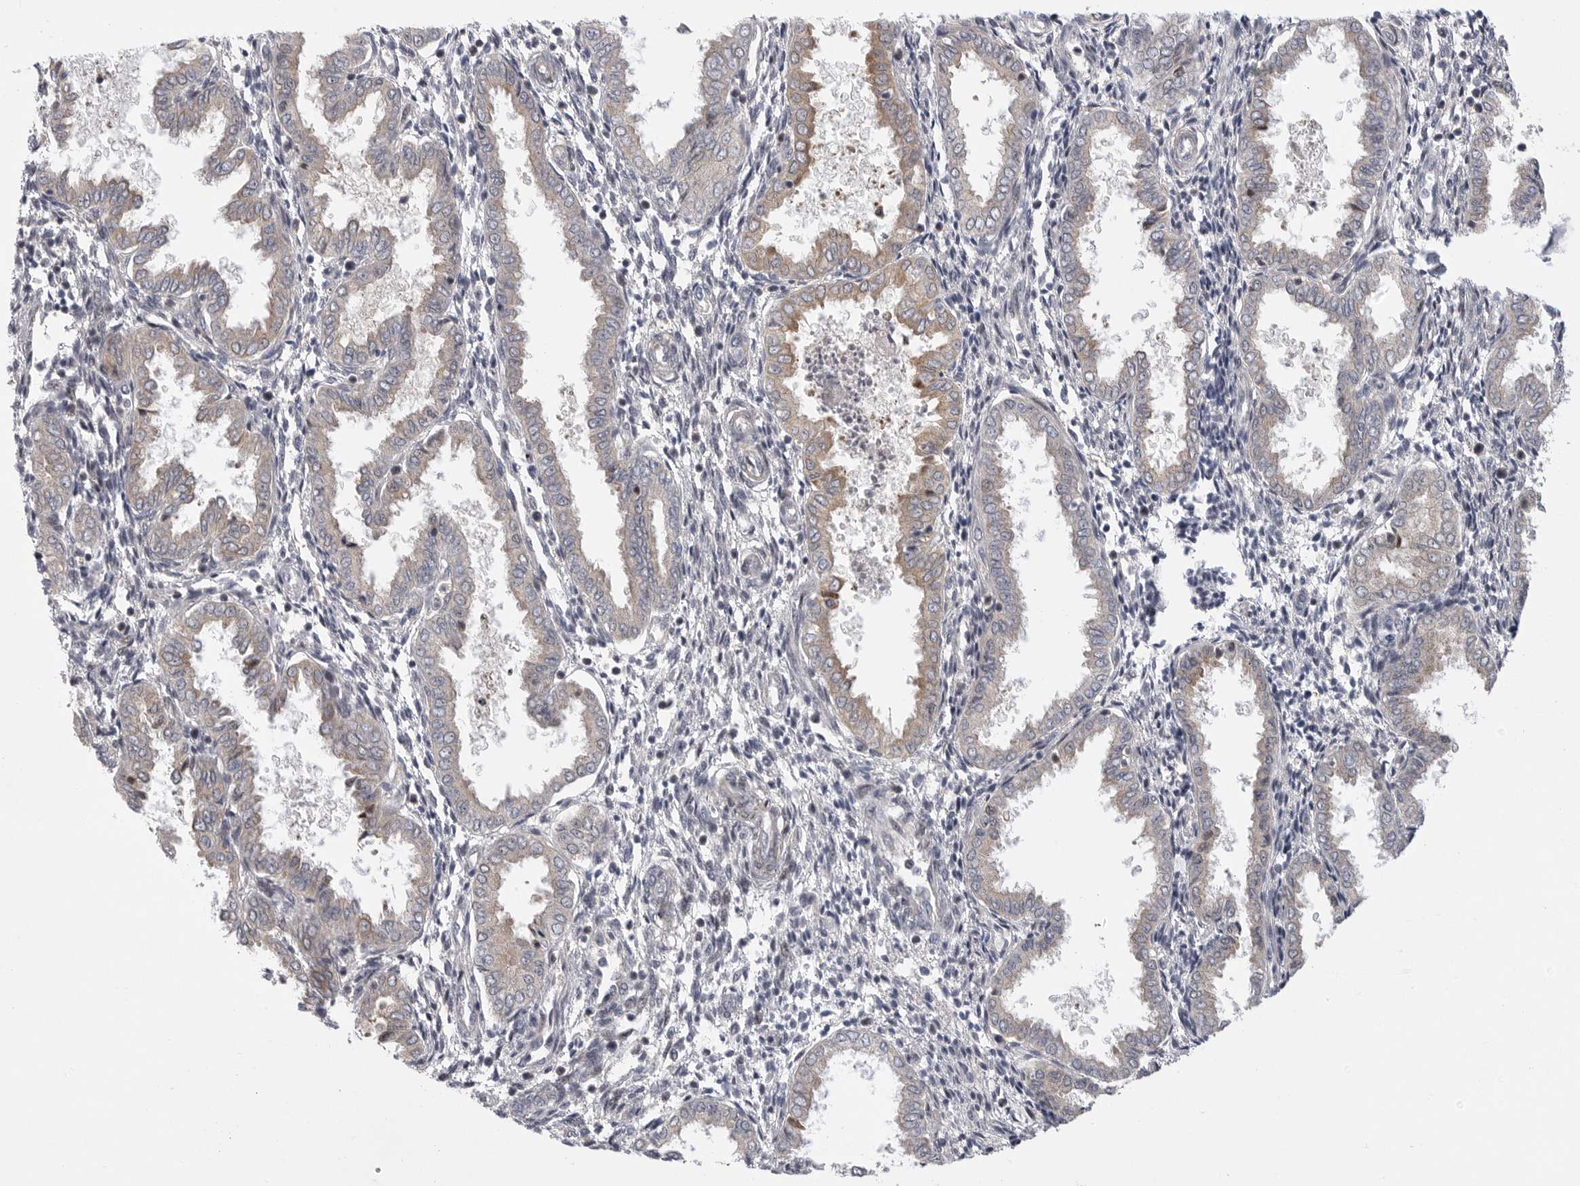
{"staining": {"intensity": "negative", "quantity": "none", "location": "none"}, "tissue": "endometrium", "cell_type": "Cells in endometrial stroma", "image_type": "normal", "snomed": [{"axis": "morphology", "description": "Normal tissue, NOS"}, {"axis": "topography", "description": "Endometrium"}], "caption": "IHC photomicrograph of unremarkable endometrium: endometrium stained with DAB exhibits no significant protein expression in cells in endometrial stroma. Brightfield microscopy of immunohistochemistry stained with DAB (brown) and hematoxylin (blue), captured at high magnification.", "gene": "FBXO43", "patient": {"sex": "female", "age": 33}}